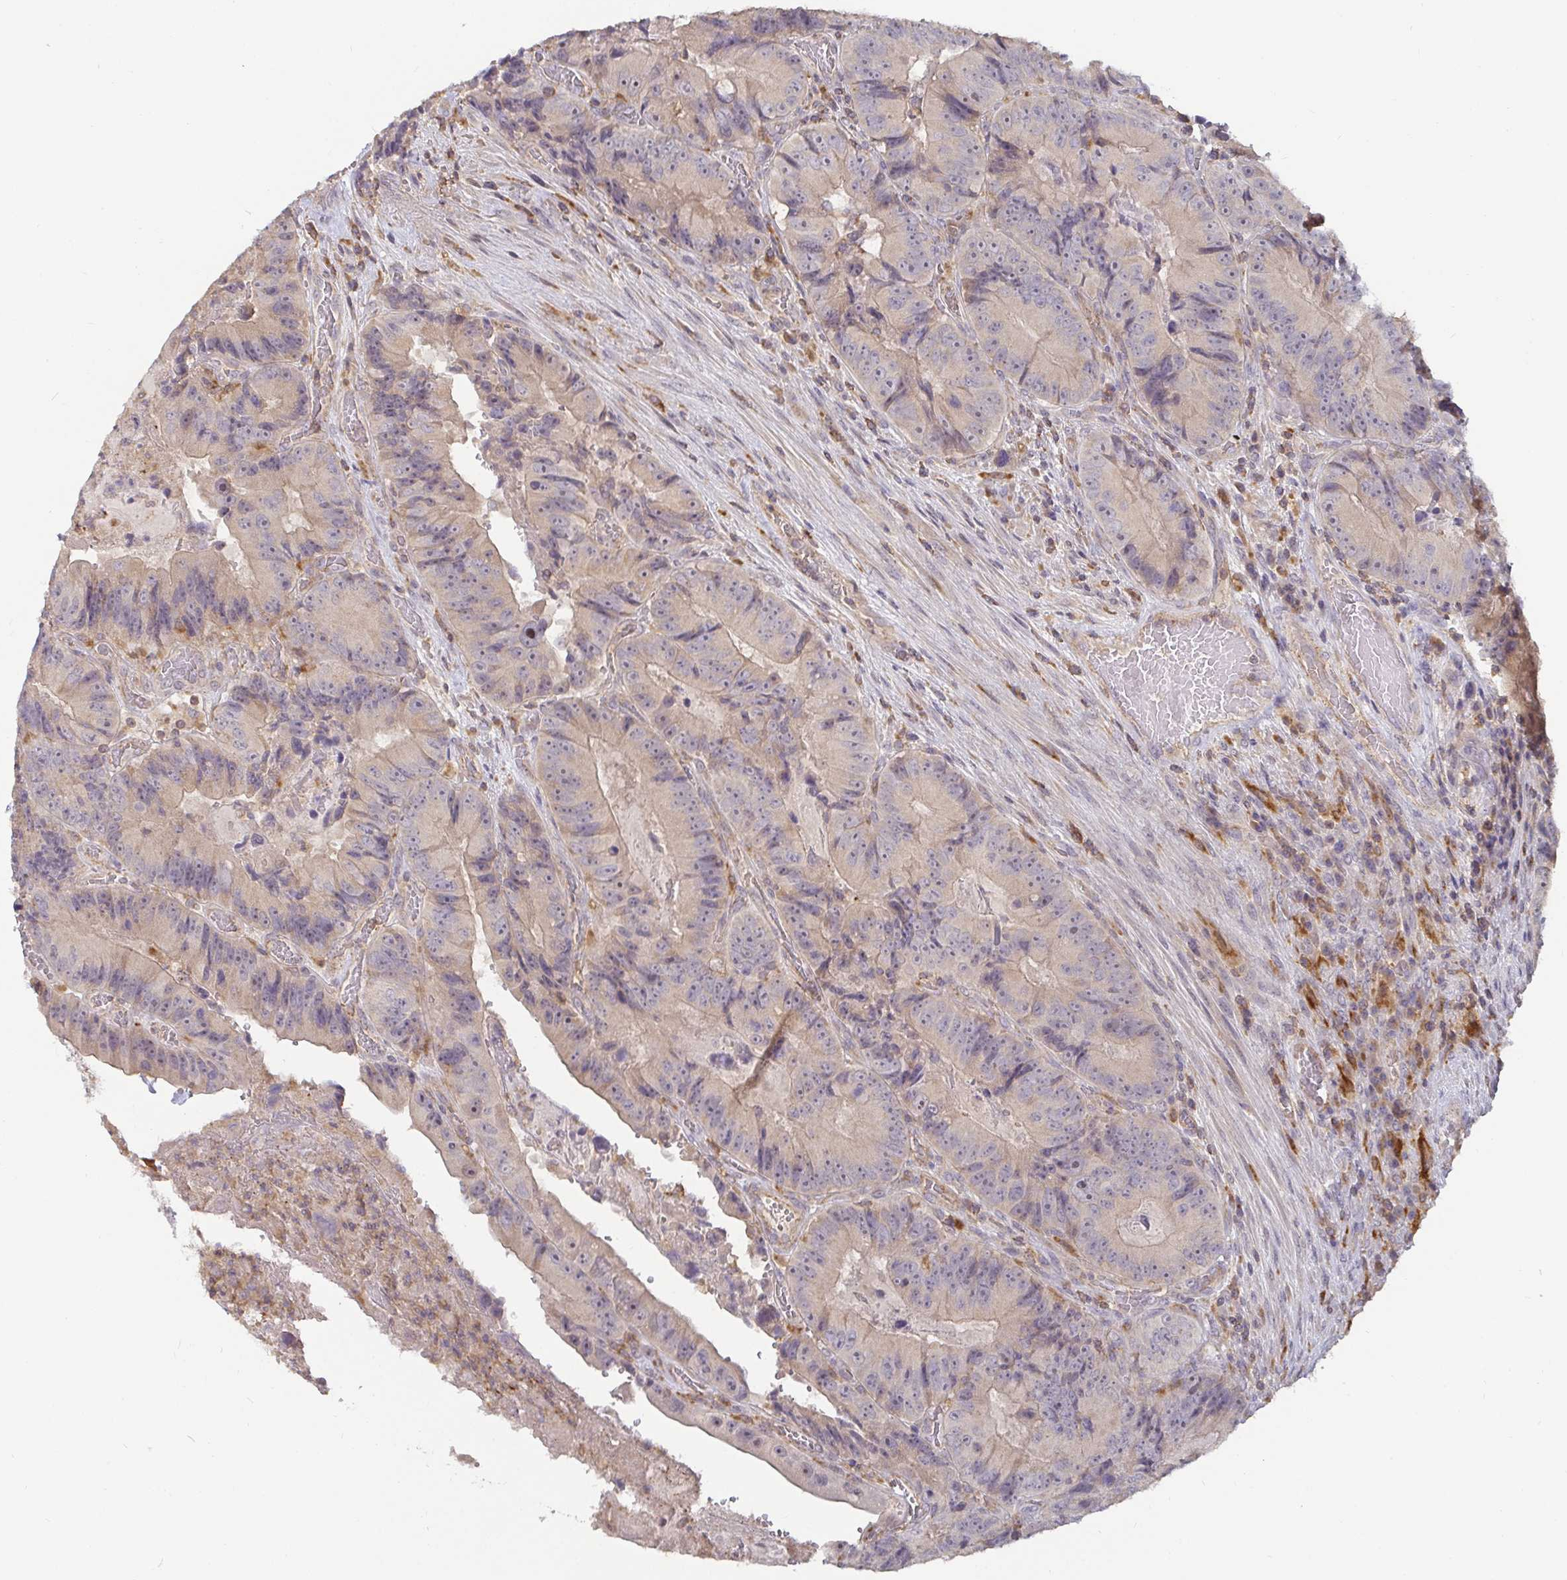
{"staining": {"intensity": "negative", "quantity": "none", "location": "none"}, "tissue": "colorectal cancer", "cell_type": "Tumor cells", "image_type": "cancer", "snomed": [{"axis": "morphology", "description": "Adenocarcinoma, NOS"}, {"axis": "topography", "description": "Colon"}], "caption": "The immunohistochemistry (IHC) histopathology image has no significant staining in tumor cells of adenocarcinoma (colorectal) tissue.", "gene": "CDH18", "patient": {"sex": "female", "age": 86}}